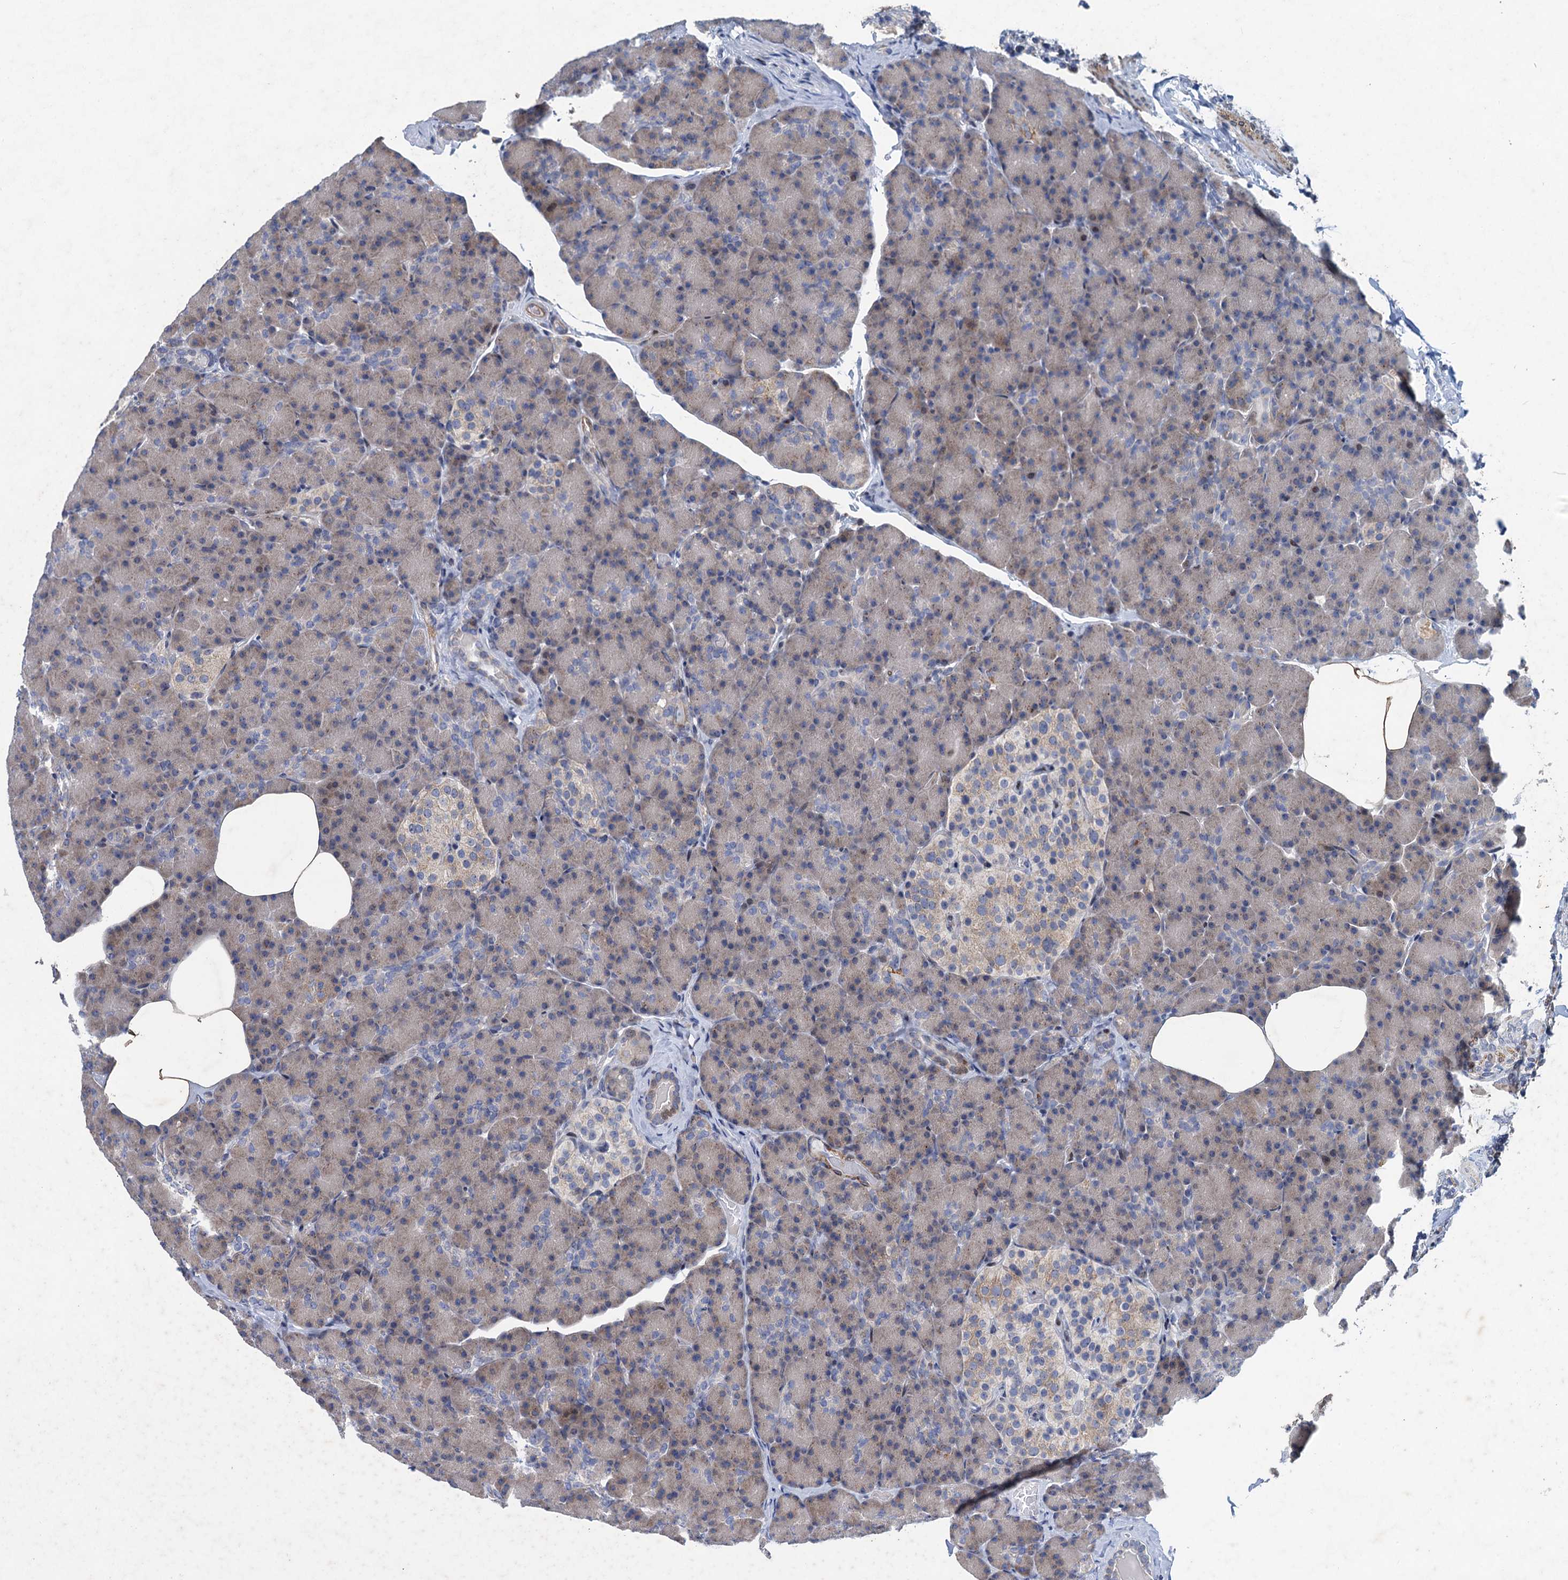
{"staining": {"intensity": "weak", "quantity": "25%-75%", "location": "cytoplasmic/membranous"}, "tissue": "pancreas", "cell_type": "Exocrine glandular cells", "image_type": "normal", "snomed": [{"axis": "morphology", "description": "Normal tissue, NOS"}, {"axis": "topography", "description": "Pancreas"}], "caption": "Unremarkable pancreas exhibits weak cytoplasmic/membranous staining in approximately 25%-75% of exocrine glandular cells, visualized by immunohistochemistry.", "gene": "ESYT3", "patient": {"sex": "female", "age": 43}}